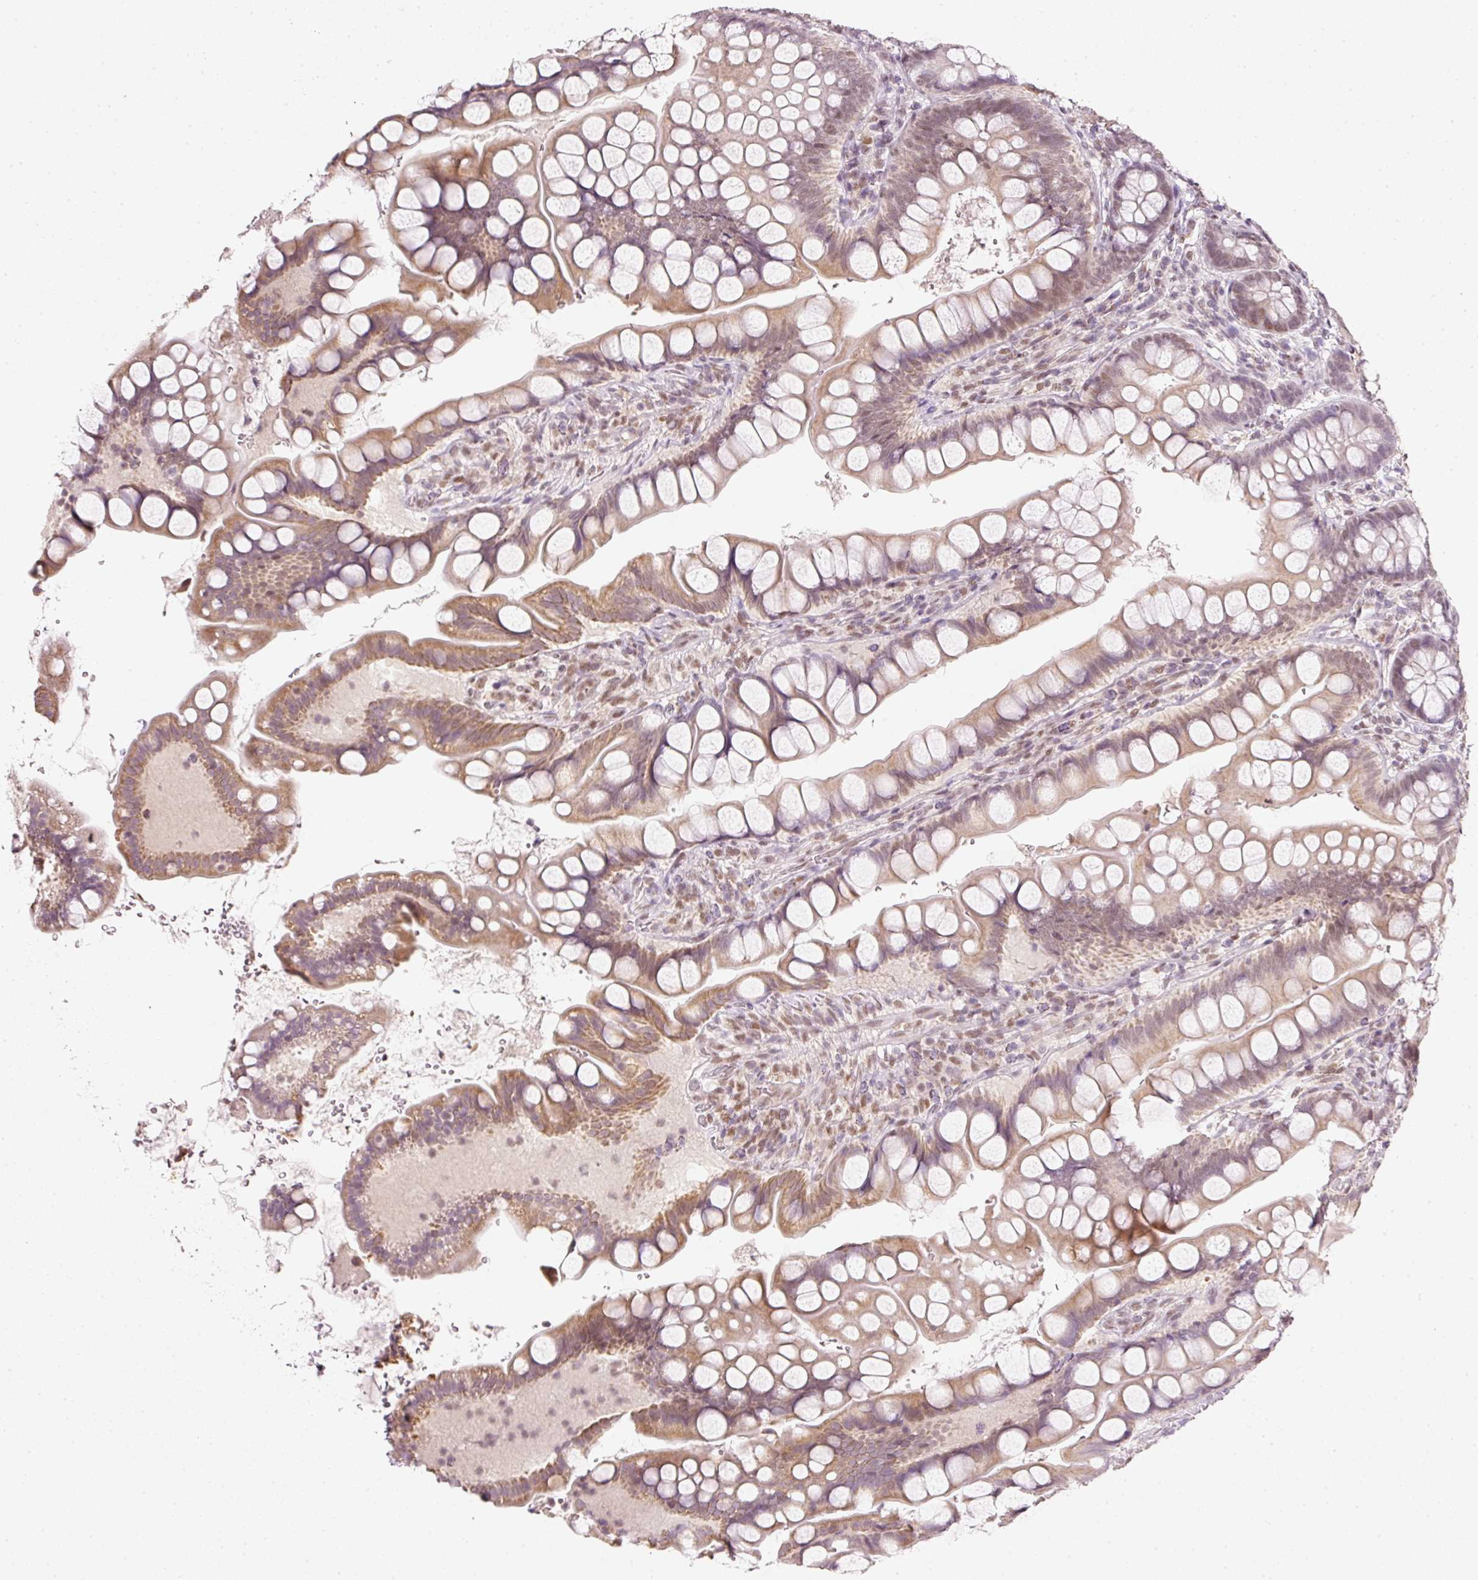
{"staining": {"intensity": "moderate", "quantity": "25%-75%", "location": "cytoplasmic/membranous,nuclear"}, "tissue": "small intestine", "cell_type": "Glandular cells", "image_type": "normal", "snomed": [{"axis": "morphology", "description": "Normal tissue, NOS"}, {"axis": "topography", "description": "Small intestine"}], "caption": "Protein expression analysis of unremarkable human small intestine reveals moderate cytoplasmic/membranous,nuclear positivity in about 25%-75% of glandular cells. The protein of interest is stained brown, and the nuclei are stained in blue (DAB (3,3'-diaminobenzidine) IHC with brightfield microscopy, high magnification).", "gene": "FSTL3", "patient": {"sex": "male", "age": 70}}